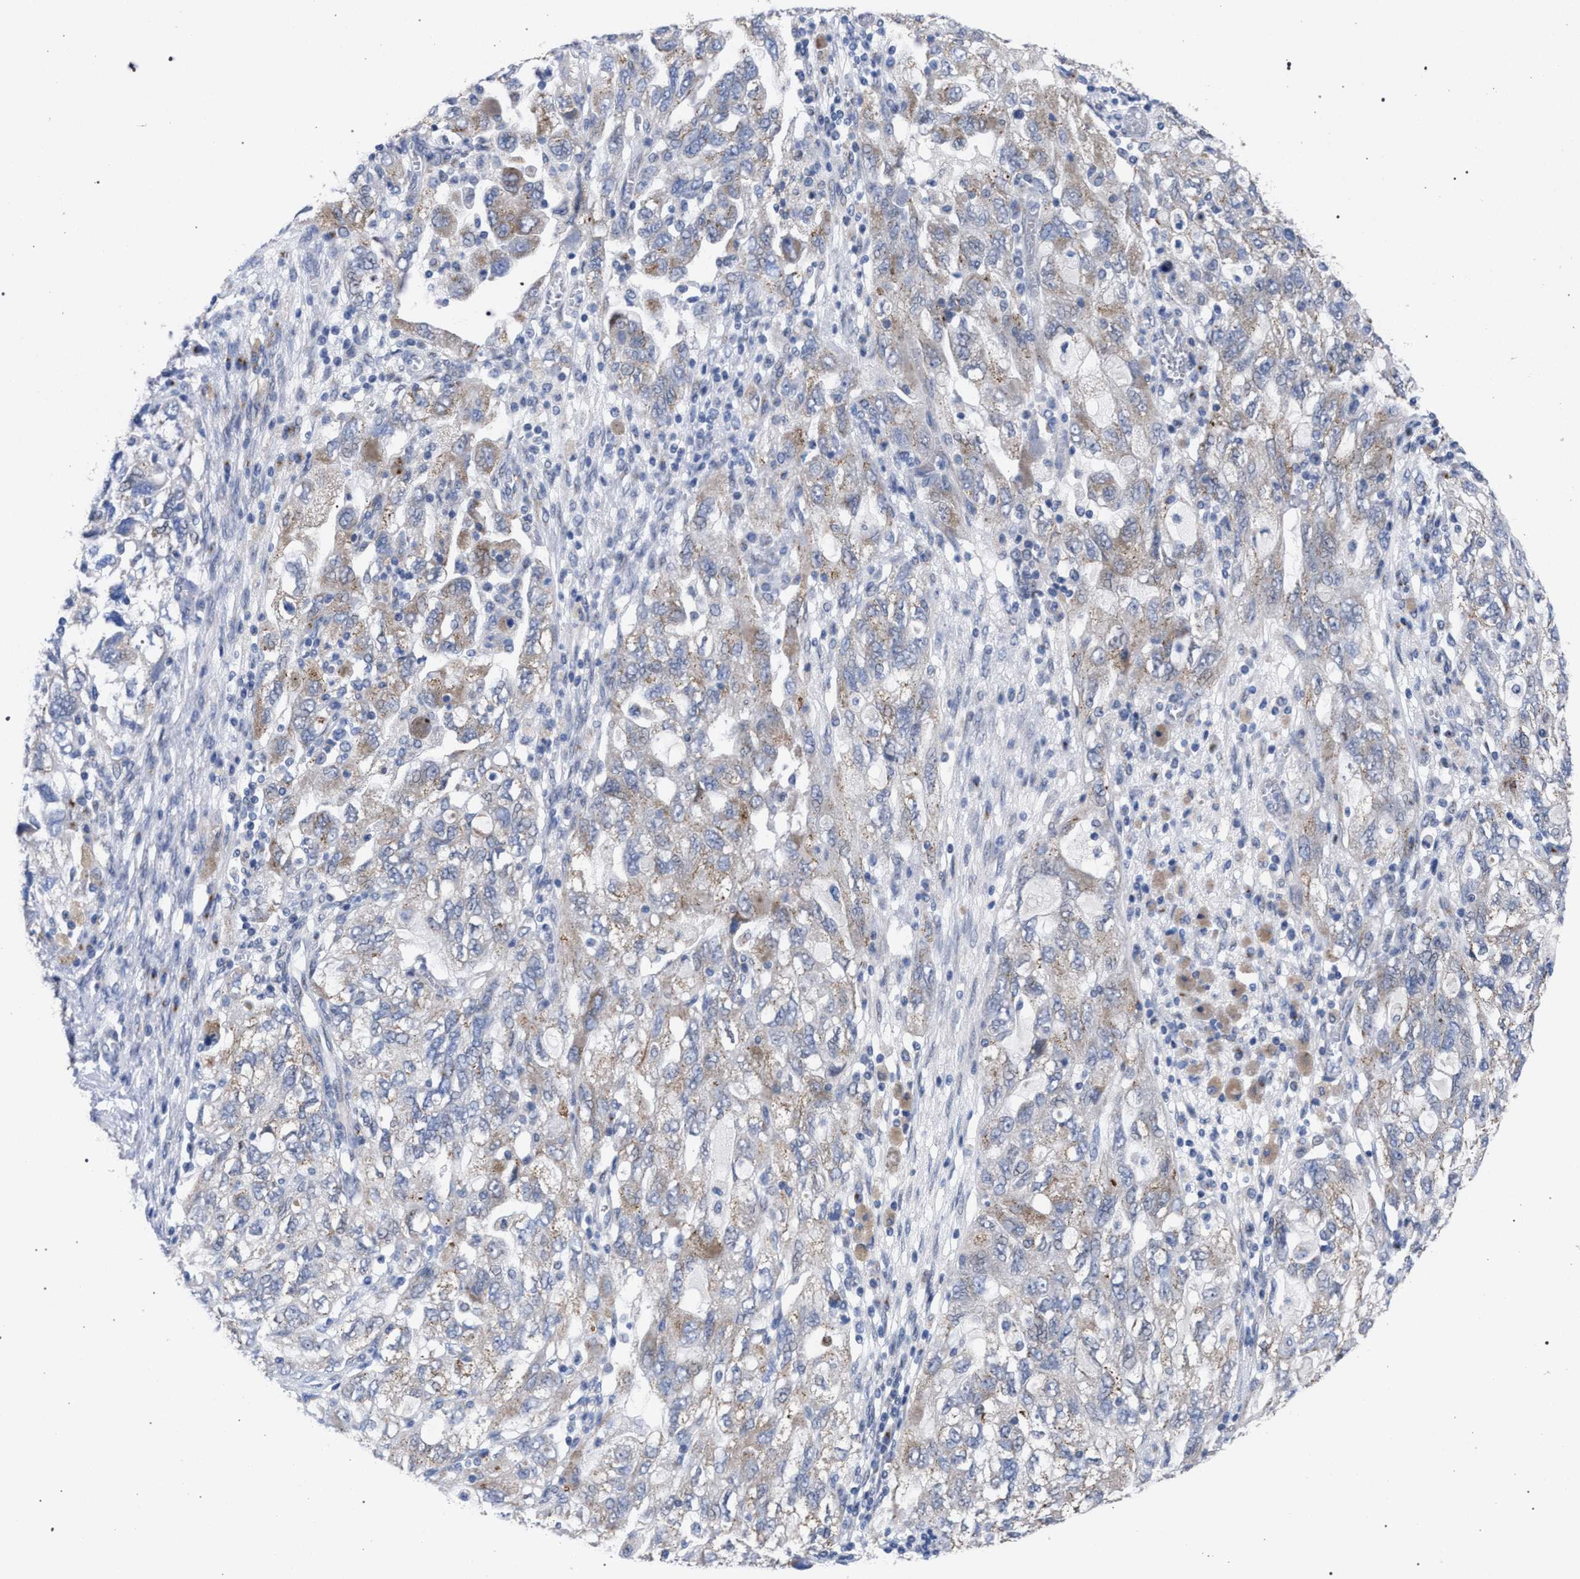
{"staining": {"intensity": "weak", "quantity": "25%-75%", "location": "cytoplasmic/membranous"}, "tissue": "ovarian cancer", "cell_type": "Tumor cells", "image_type": "cancer", "snomed": [{"axis": "morphology", "description": "Carcinoma, NOS"}, {"axis": "morphology", "description": "Cystadenocarcinoma, serous, NOS"}, {"axis": "topography", "description": "Ovary"}], "caption": "Ovarian cancer stained for a protein (brown) reveals weak cytoplasmic/membranous positive expression in about 25%-75% of tumor cells.", "gene": "GOLGA2", "patient": {"sex": "female", "age": 69}}